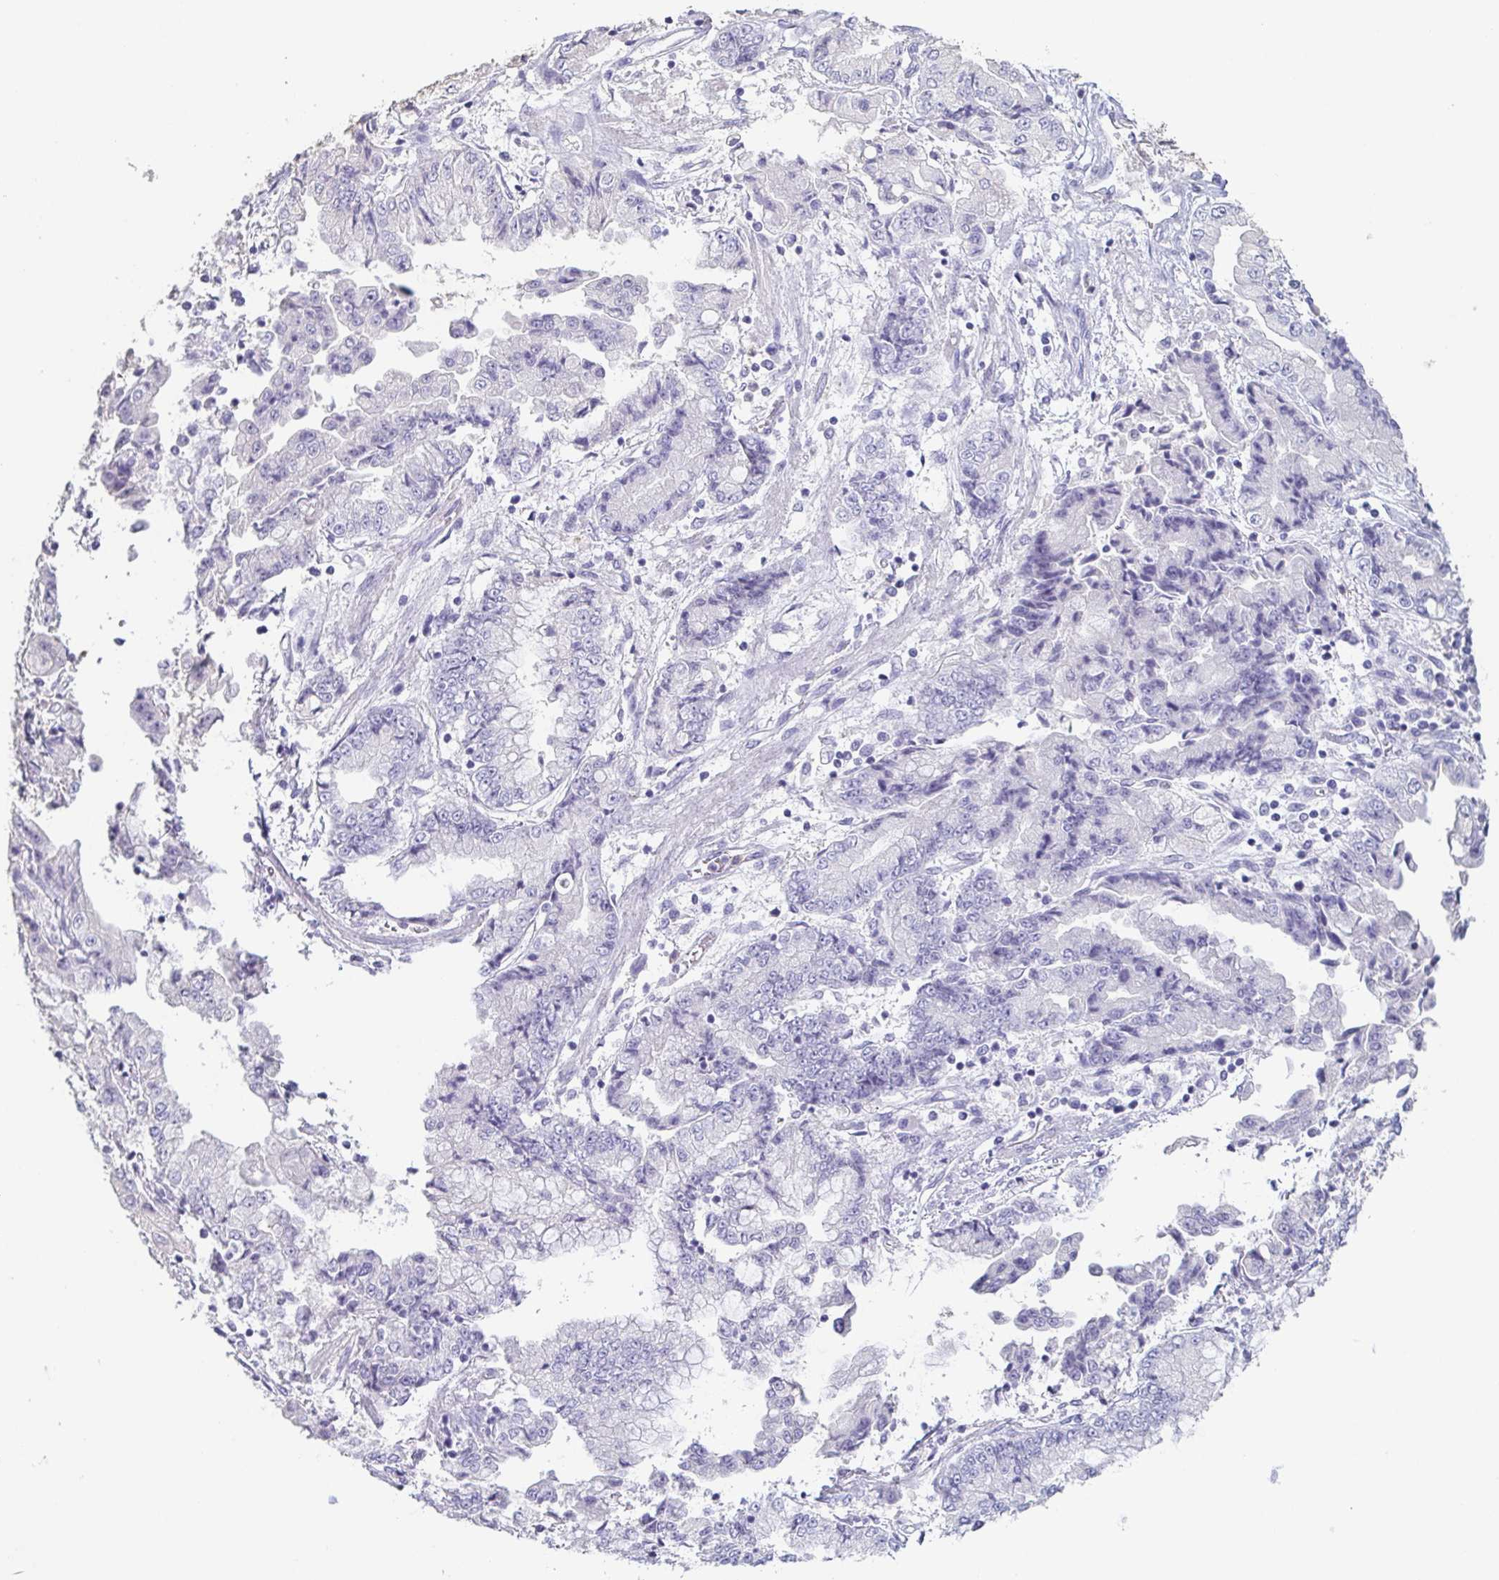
{"staining": {"intensity": "negative", "quantity": "none", "location": "none"}, "tissue": "stomach cancer", "cell_type": "Tumor cells", "image_type": "cancer", "snomed": [{"axis": "morphology", "description": "Adenocarcinoma, NOS"}, {"axis": "topography", "description": "Stomach, upper"}], "caption": "Immunohistochemical staining of stomach adenocarcinoma shows no significant positivity in tumor cells.", "gene": "BPIFA2", "patient": {"sex": "female", "age": 74}}